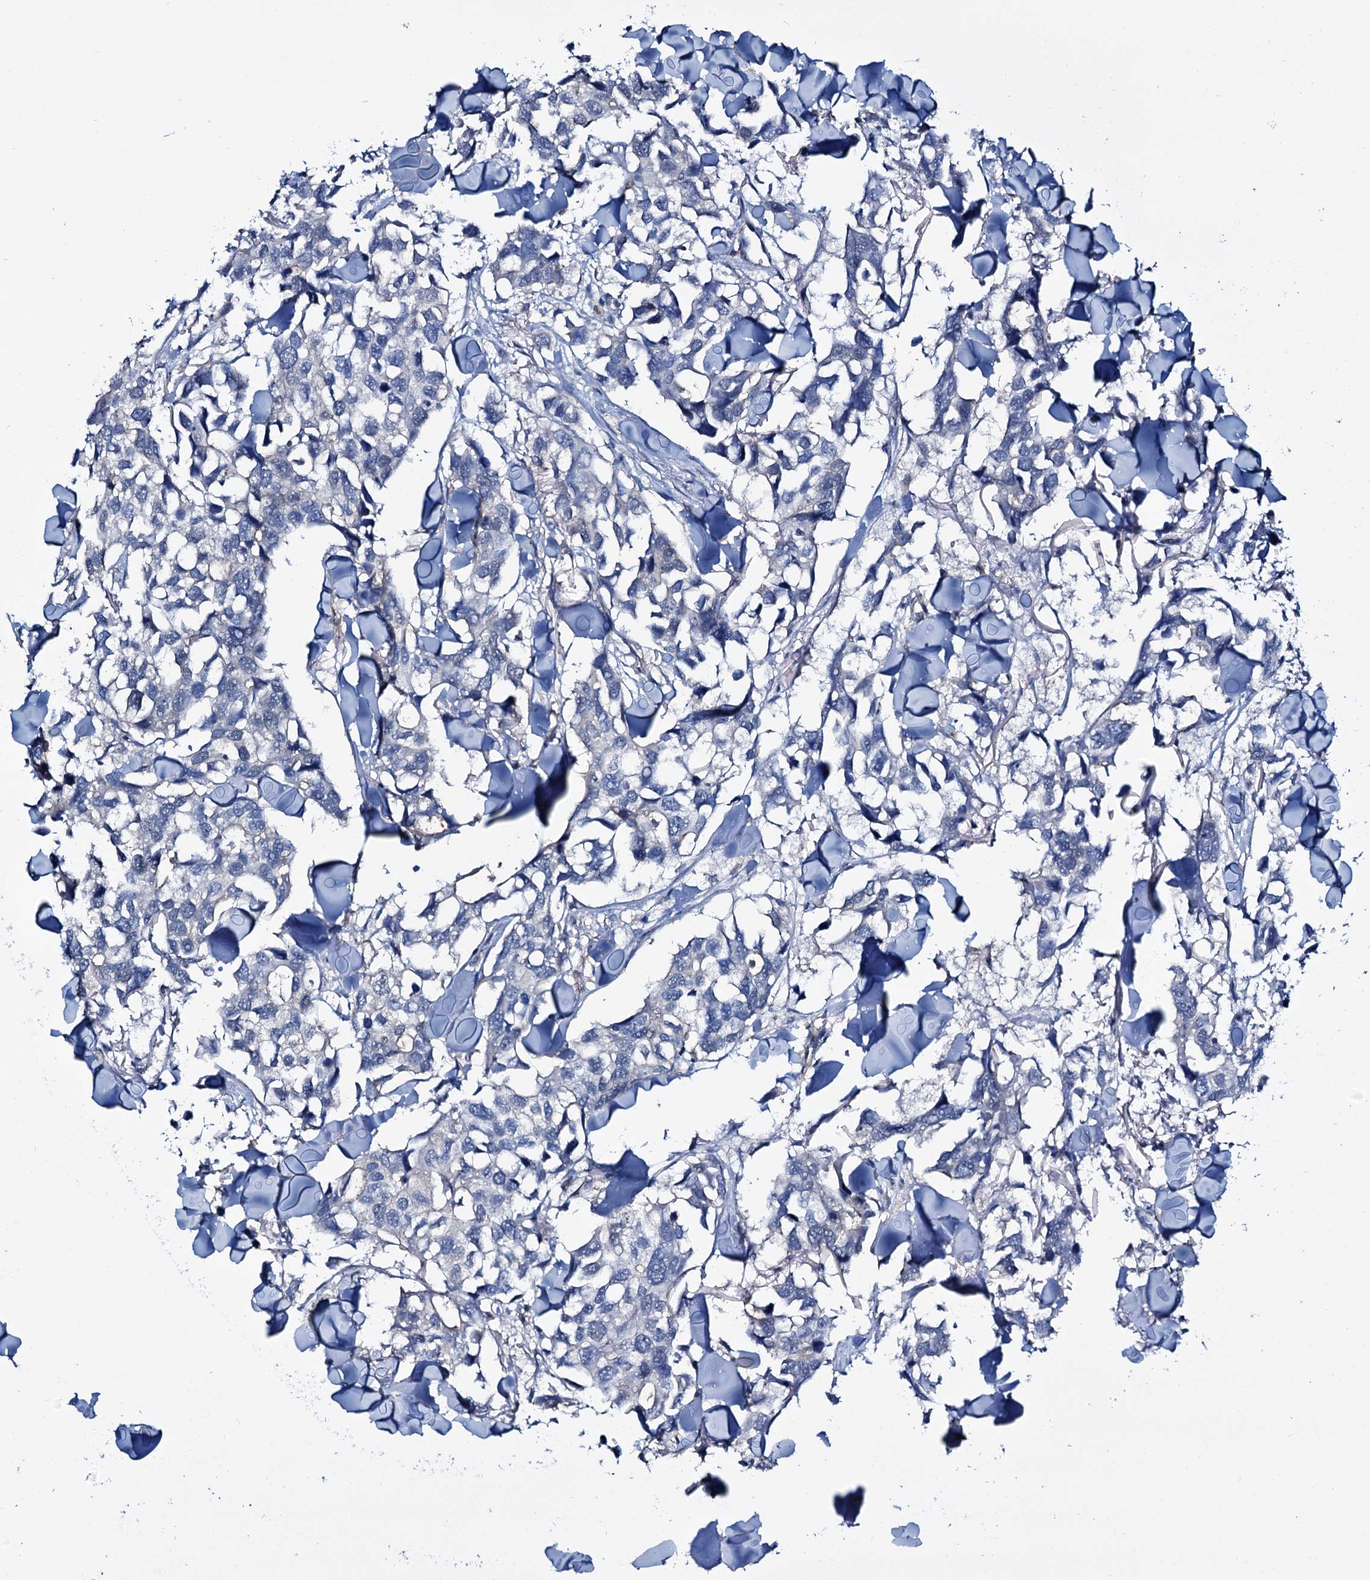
{"staining": {"intensity": "negative", "quantity": "none", "location": "none"}, "tissue": "breast cancer", "cell_type": "Tumor cells", "image_type": "cancer", "snomed": [{"axis": "morphology", "description": "Duct carcinoma"}, {"axis": "topography", "description": "Breast"}], "caption": "Micrograph shows no protein expression in tumor cells of infiltrating ductal carcinoma (breast) tissue.", "gene": "STXBP1", "patient": {"sex": "female", "age": 83}}